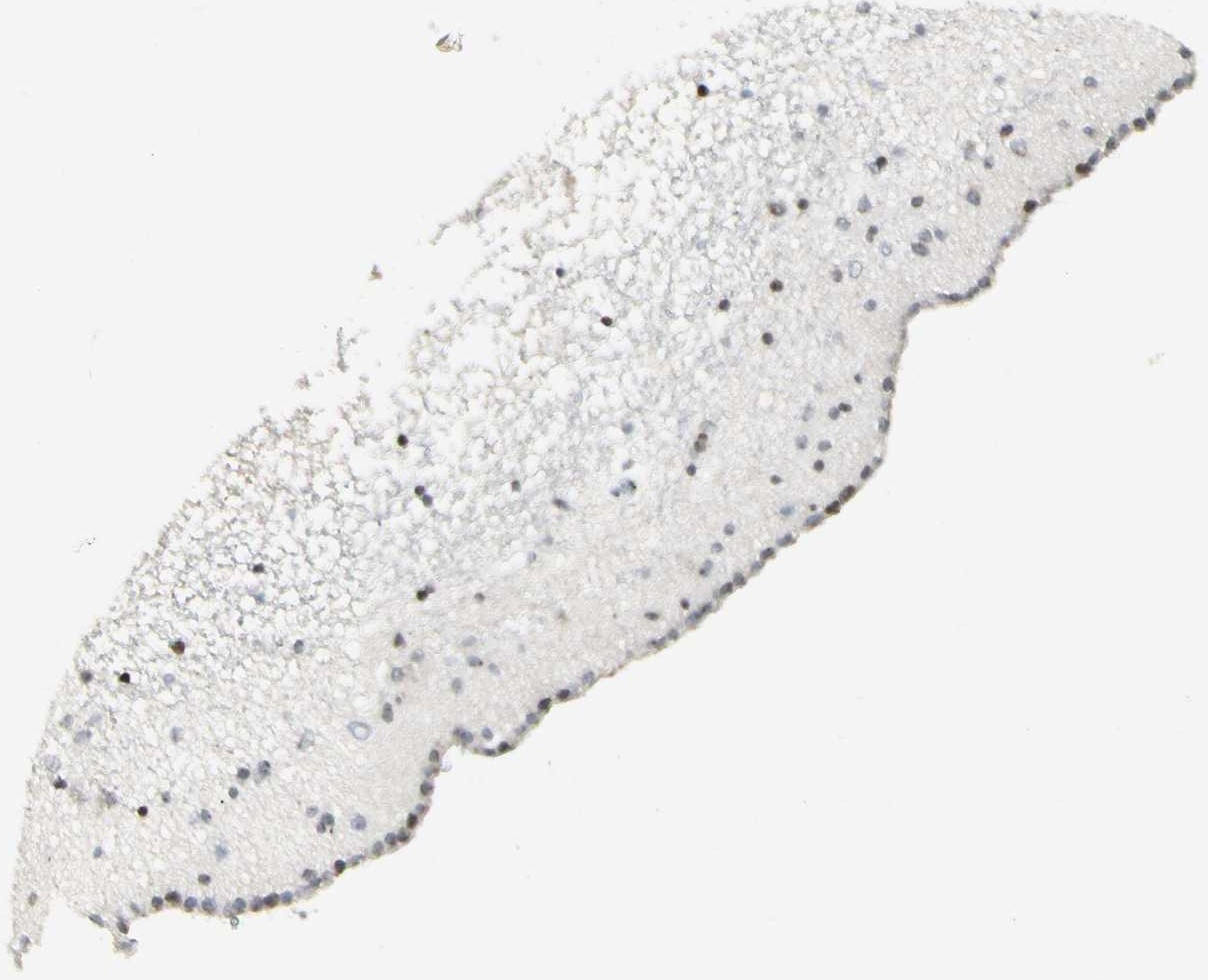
{"staining": {"intensity": "weak", "quantity": "<25%", "location": "nuclear"}, "tissue": "caudate", "cell_type": "Glial cells", "image_type": "normal", "snomed": [{"axis": "morphology", "description": "Normal tissue, NOS"}, {"axis": "topography", "description": "Lateral ventricle wall"}], "caption": "Immunohistochemical staining of normal caudate demonstrates no significant expression in glial cells.", "gene": "MUC5AC", "patient": {"sex": "male", "age": 45}}